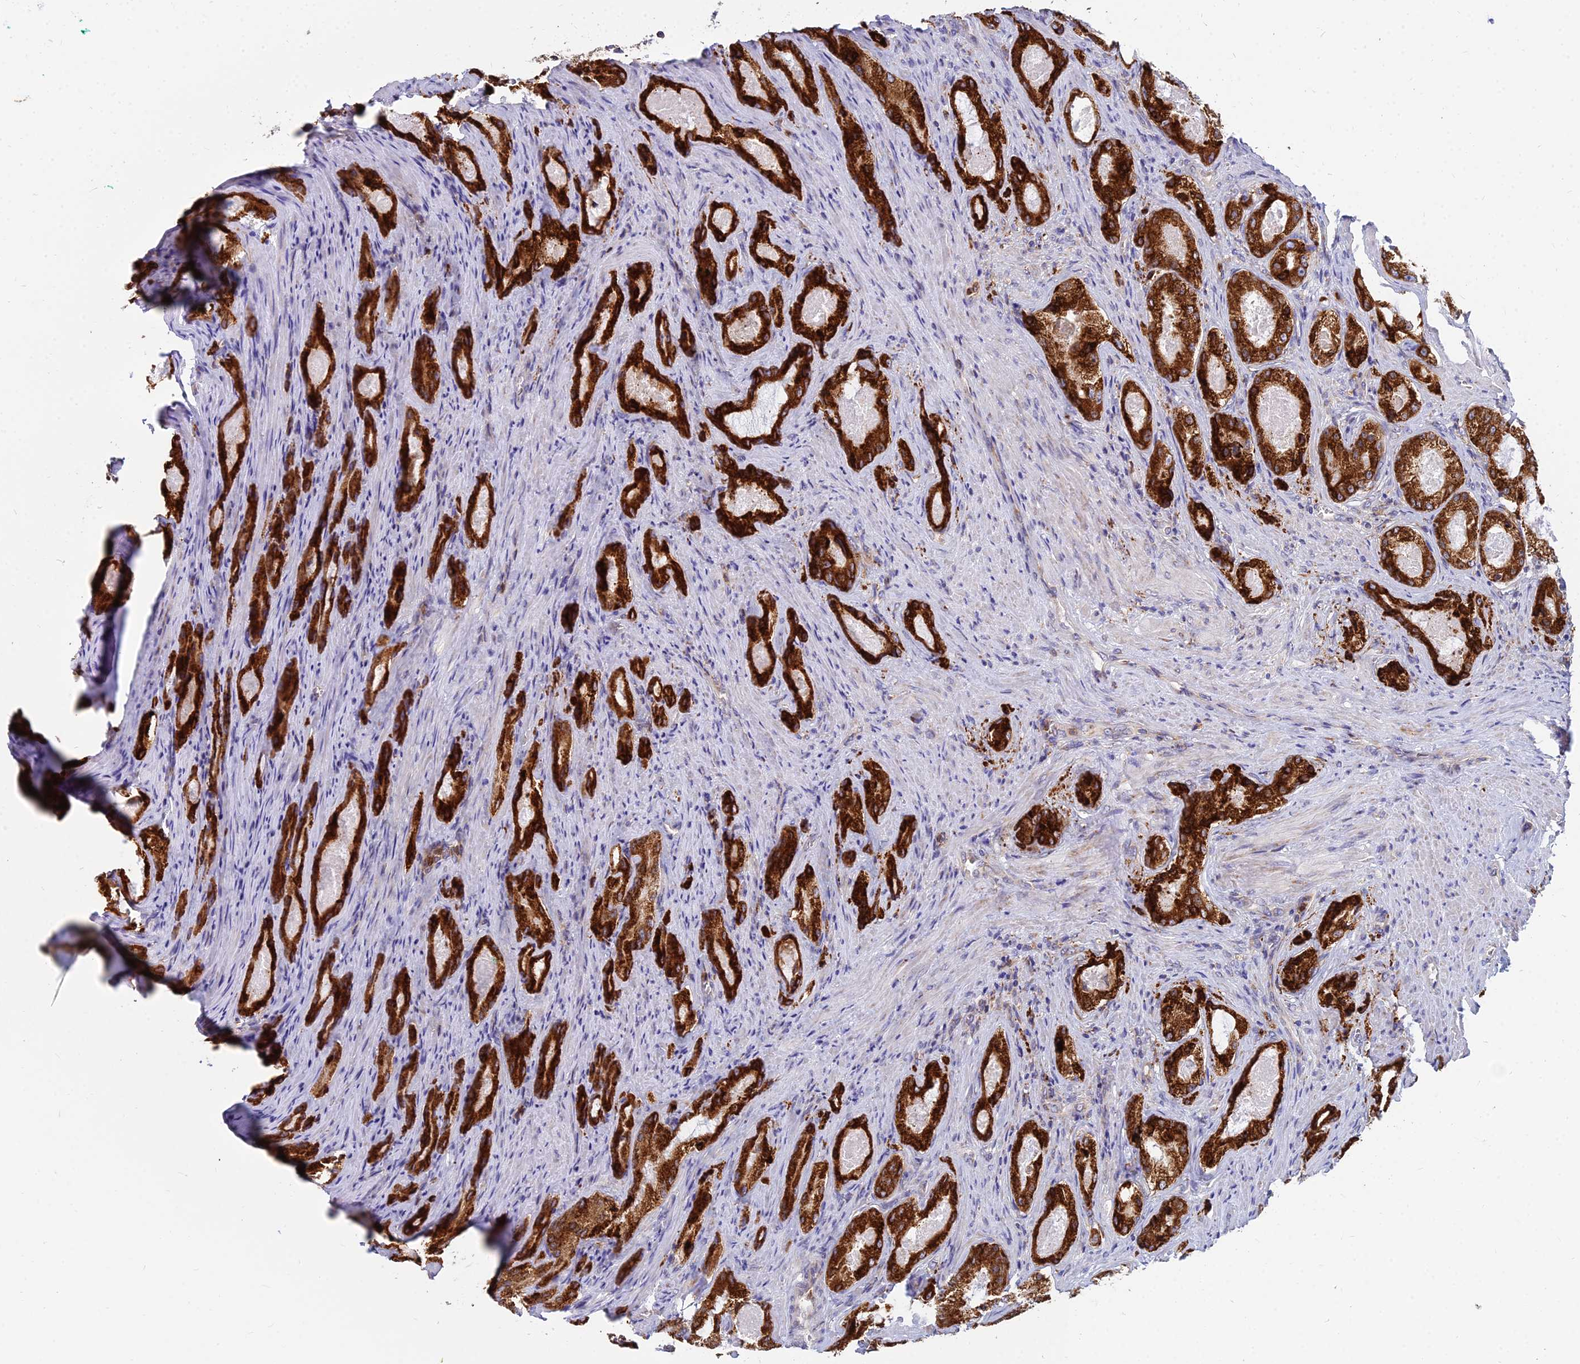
{"staining": {"intensity": "strong", "quantity": ">75%", "location": "cytoplasmic/membranous"}, "tissue": "prostate cancer", "cell_type": "Tumor cells", "image_type": "cancer", "snomed": [{"axis": "morphology", "description": "Adenocarcinoma, Low grade"}, {"axis": "topography", "description": "Prostate"}], "caption": "Prostate cancer (low-grade adenocarcinoma) tissue demonstrates strong cytoplasmic/membranous staining in about >75% of tumor cells", "gene": "CCT6B", "patient": {"sex": "male", "age": 68}}